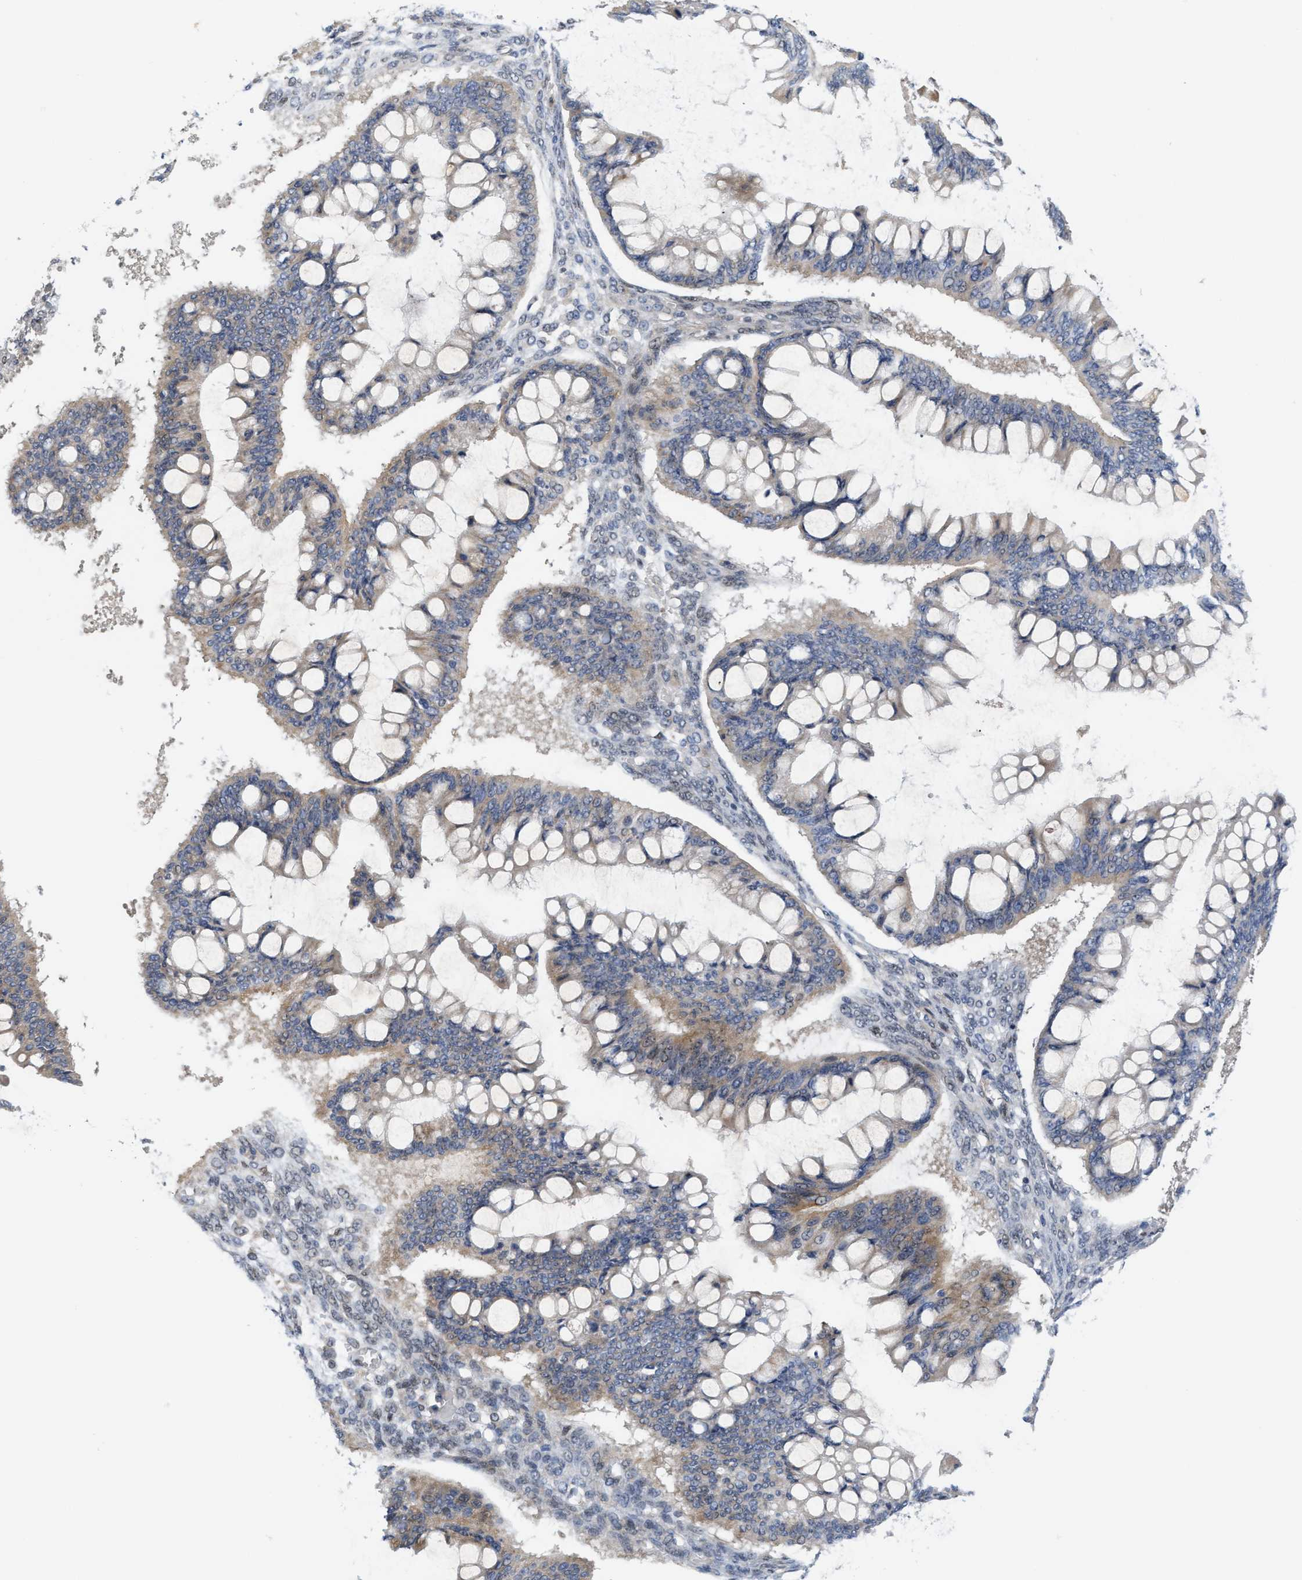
{"staining": {"intensity": "weak", "quantity": "25%-75%", "location": "cytoplasmic/membranous"}, "tissue": "ovarian cancer", "cell_type": "Tumor cells", "image_type": "cancer", "snomed": [{"axis": "morphology", "description": "Cystadenocarcinoma, mucinous, NOS"}, {"axis": "topography", "description": "Ovary"}], "caption": "Brown immunohistochemical staining in ovarian cancer displays weak cytoplasmic/membranous positivity in about 25%-75% of tumor cells. (DAB (3,3'-diaminobenzidine) IHC, brown staining for protein, blue staining for nuclei).", "gene": "TCF4", "patient": {"sex": "female", "age": 73}}